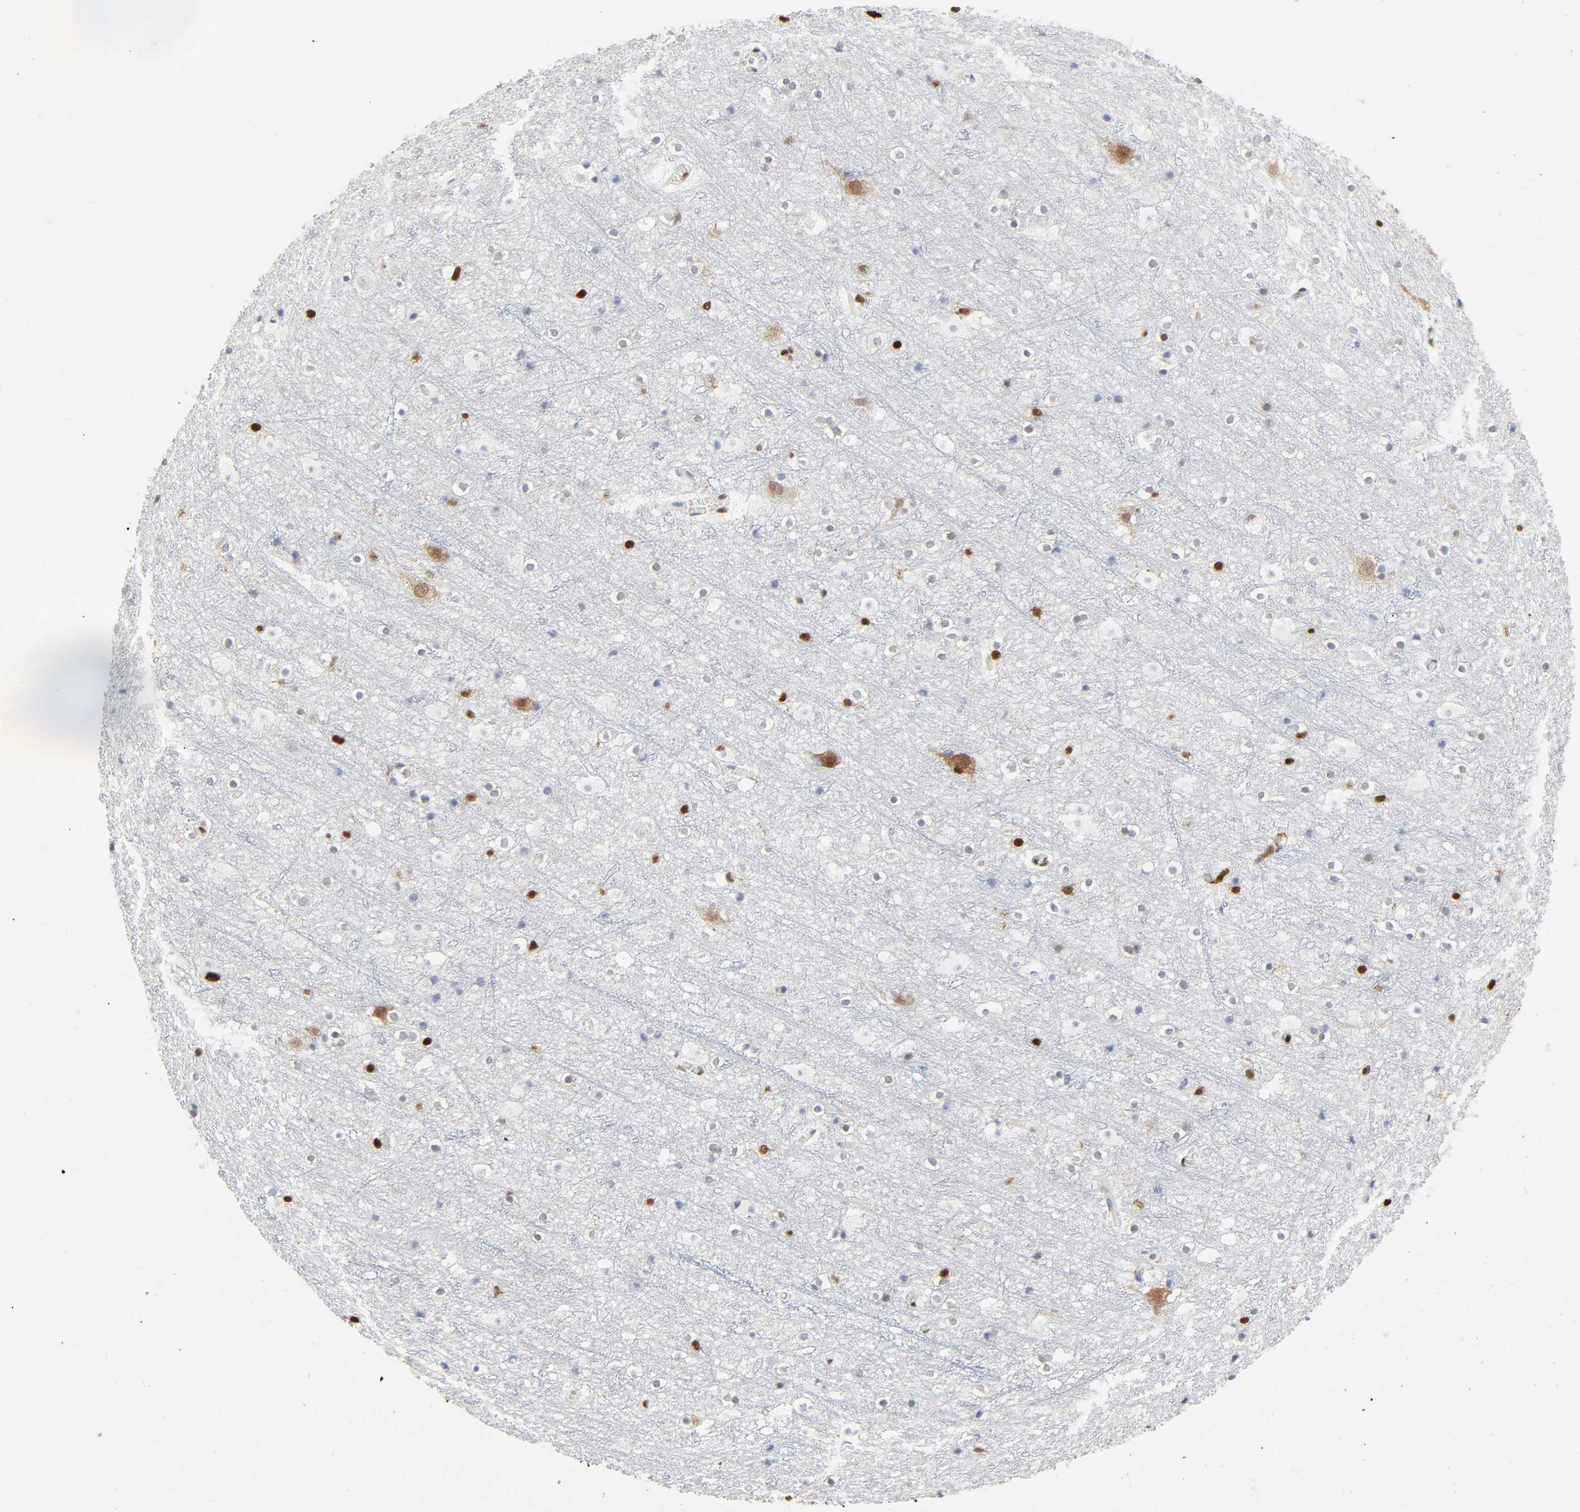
{"staining": {"intensity": "moderate", "quantity": "25%-75%", "location": "nuclear"}, "tissue": "cerebral cortex", "cell_type": "Endothelial cells", "image_type": "normal", "snomed": [{"axis": "morphology", "description": "Normal tissue, NOS"}, {"axis": "topography", "description": "Cerebral cortex"}], "caption": "The immunohistochemical stain labels moderate nuclear positivity in endothelial cells of benign cerebral cortex.", "gene": "WAS", "patient": {"sex": "male", "age": 45}}